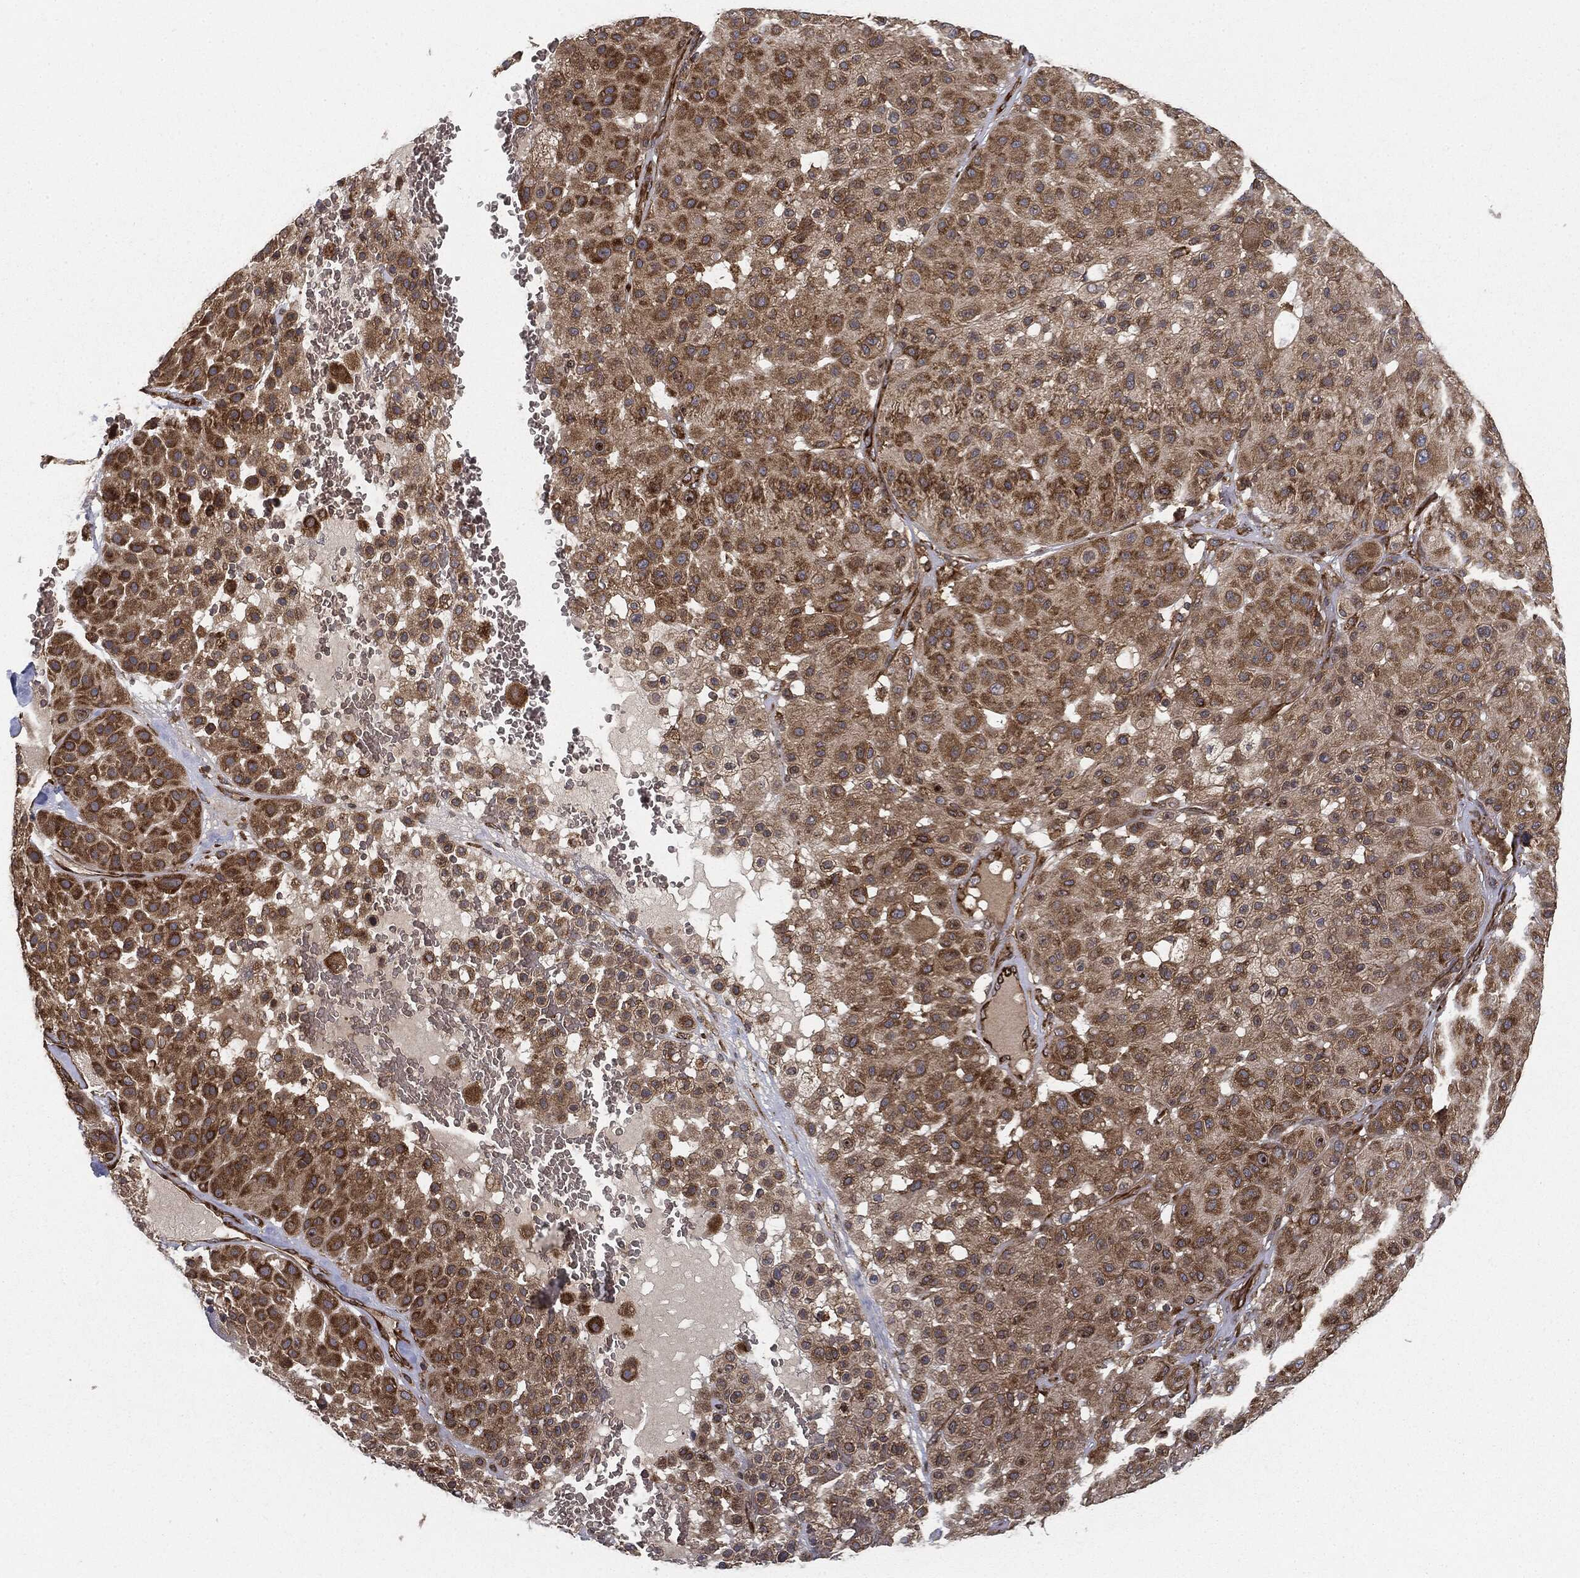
{"staining": {"intensity": "strong", "quantity": ">75%", "location": "cytoplasmic/membranous"}, "tissue": "melanoma", "cell_type": "Tumor cells", "image_type": "cancer", "snomed": [{"axis": "morphology", "description": "Malignant melanoma, Metastatic site"}, {"axis": "topography", "description": "Smooth muscle"}], "caption": "About >75% of tumor cells in human melanoma display strong cytoplasmic/membranous protein staining as visualized by brown immunohistochemical staining.", "gene": "EIF2AK2", "patient": {"sex": "male", "age": 41}}